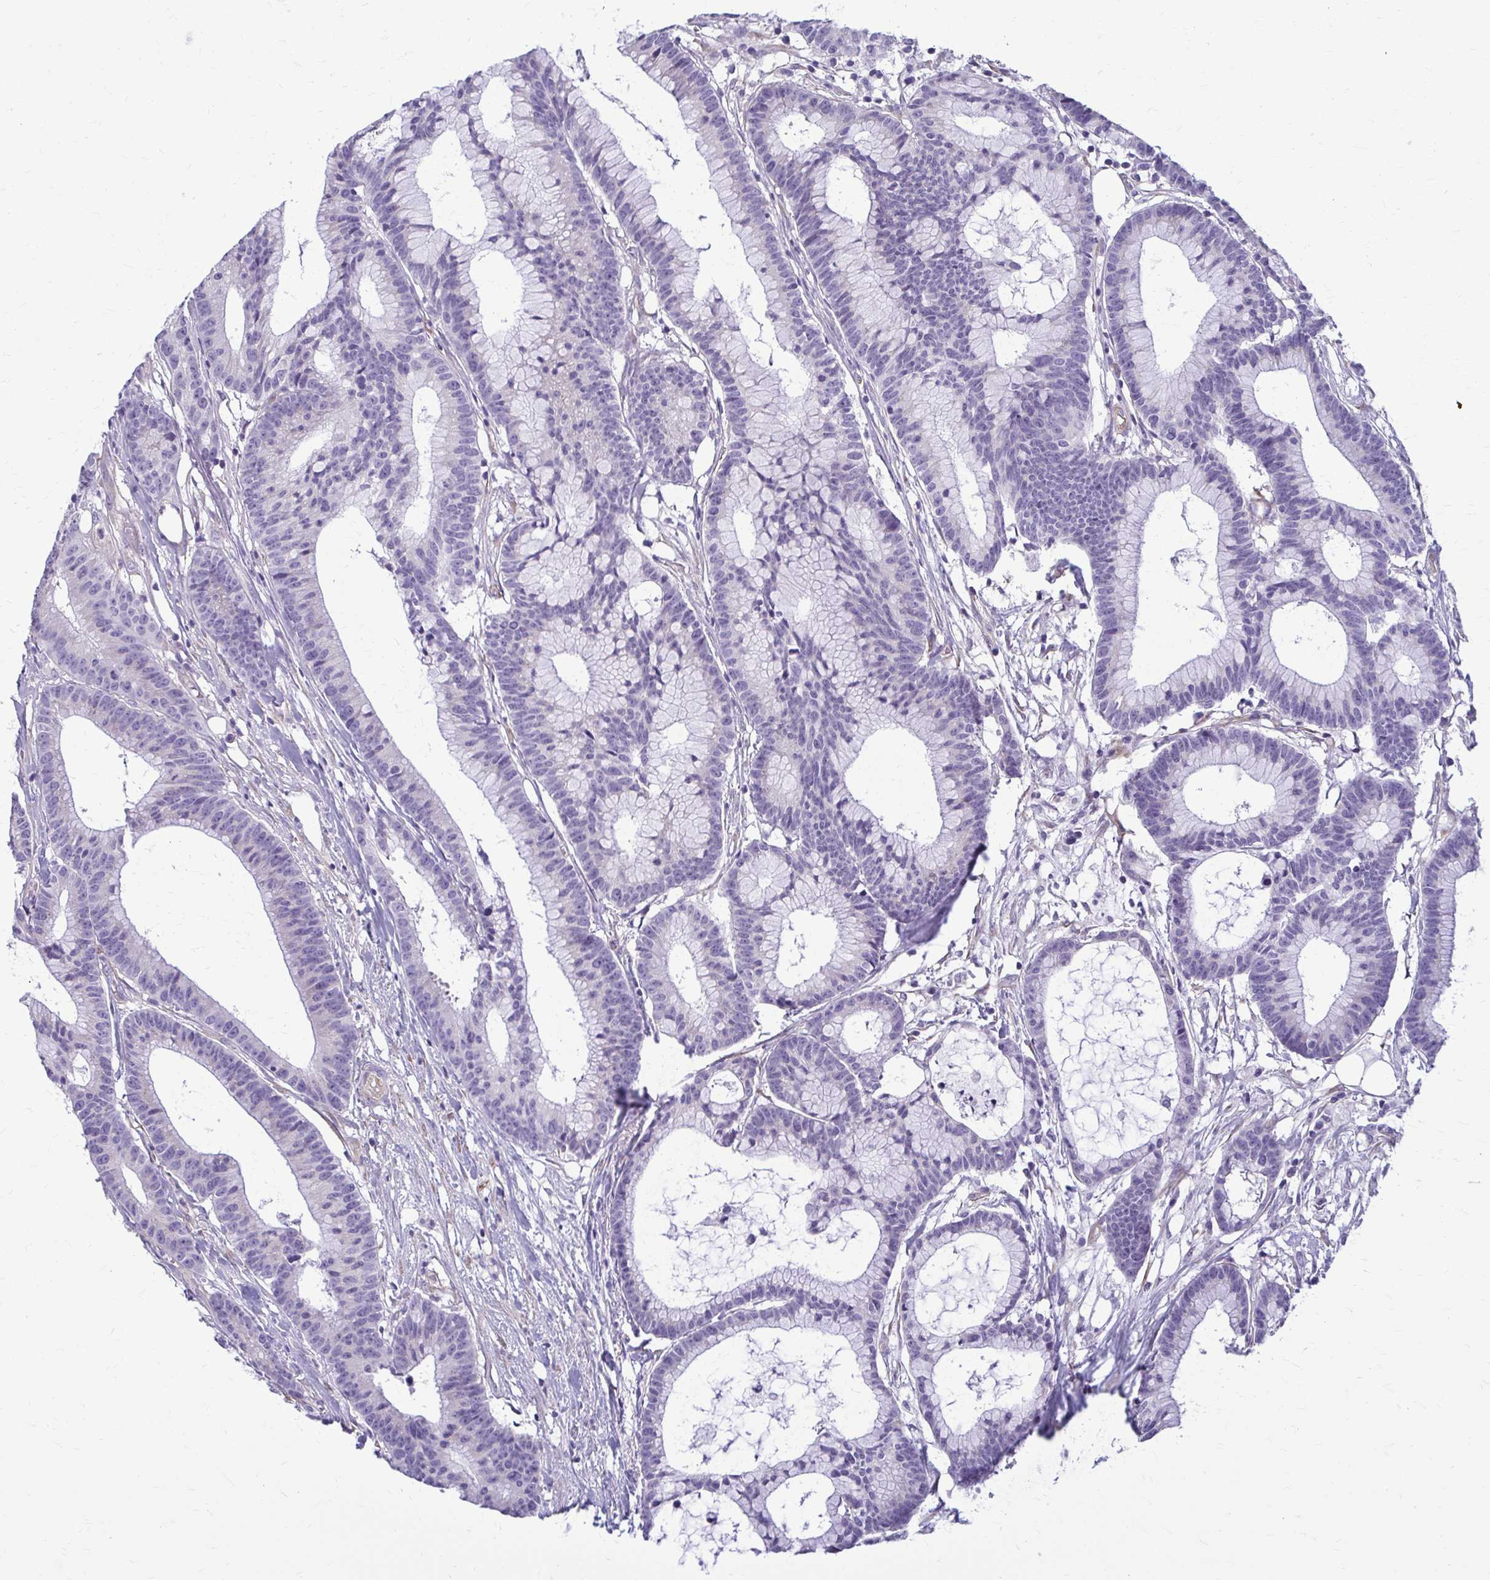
{"staining": {"intensity": "negative", "quantity": "none", "location": "none"}, "tissue": "colorectal cancer", "cell_type": "Tumor cells", "image_type": "cancer", "snomed": [{"axis": "morphology", "description": "Adenocarcinoma, NOS"}, {"axis": "topography", "description": "Colon"}], "caption": "Colorectal adenocarcinoma was stained to show a protein in brown. There is no significant expression in tumor cells.", "gene": "DEPP1", "patient": {"sex": "female", "age": 78}}